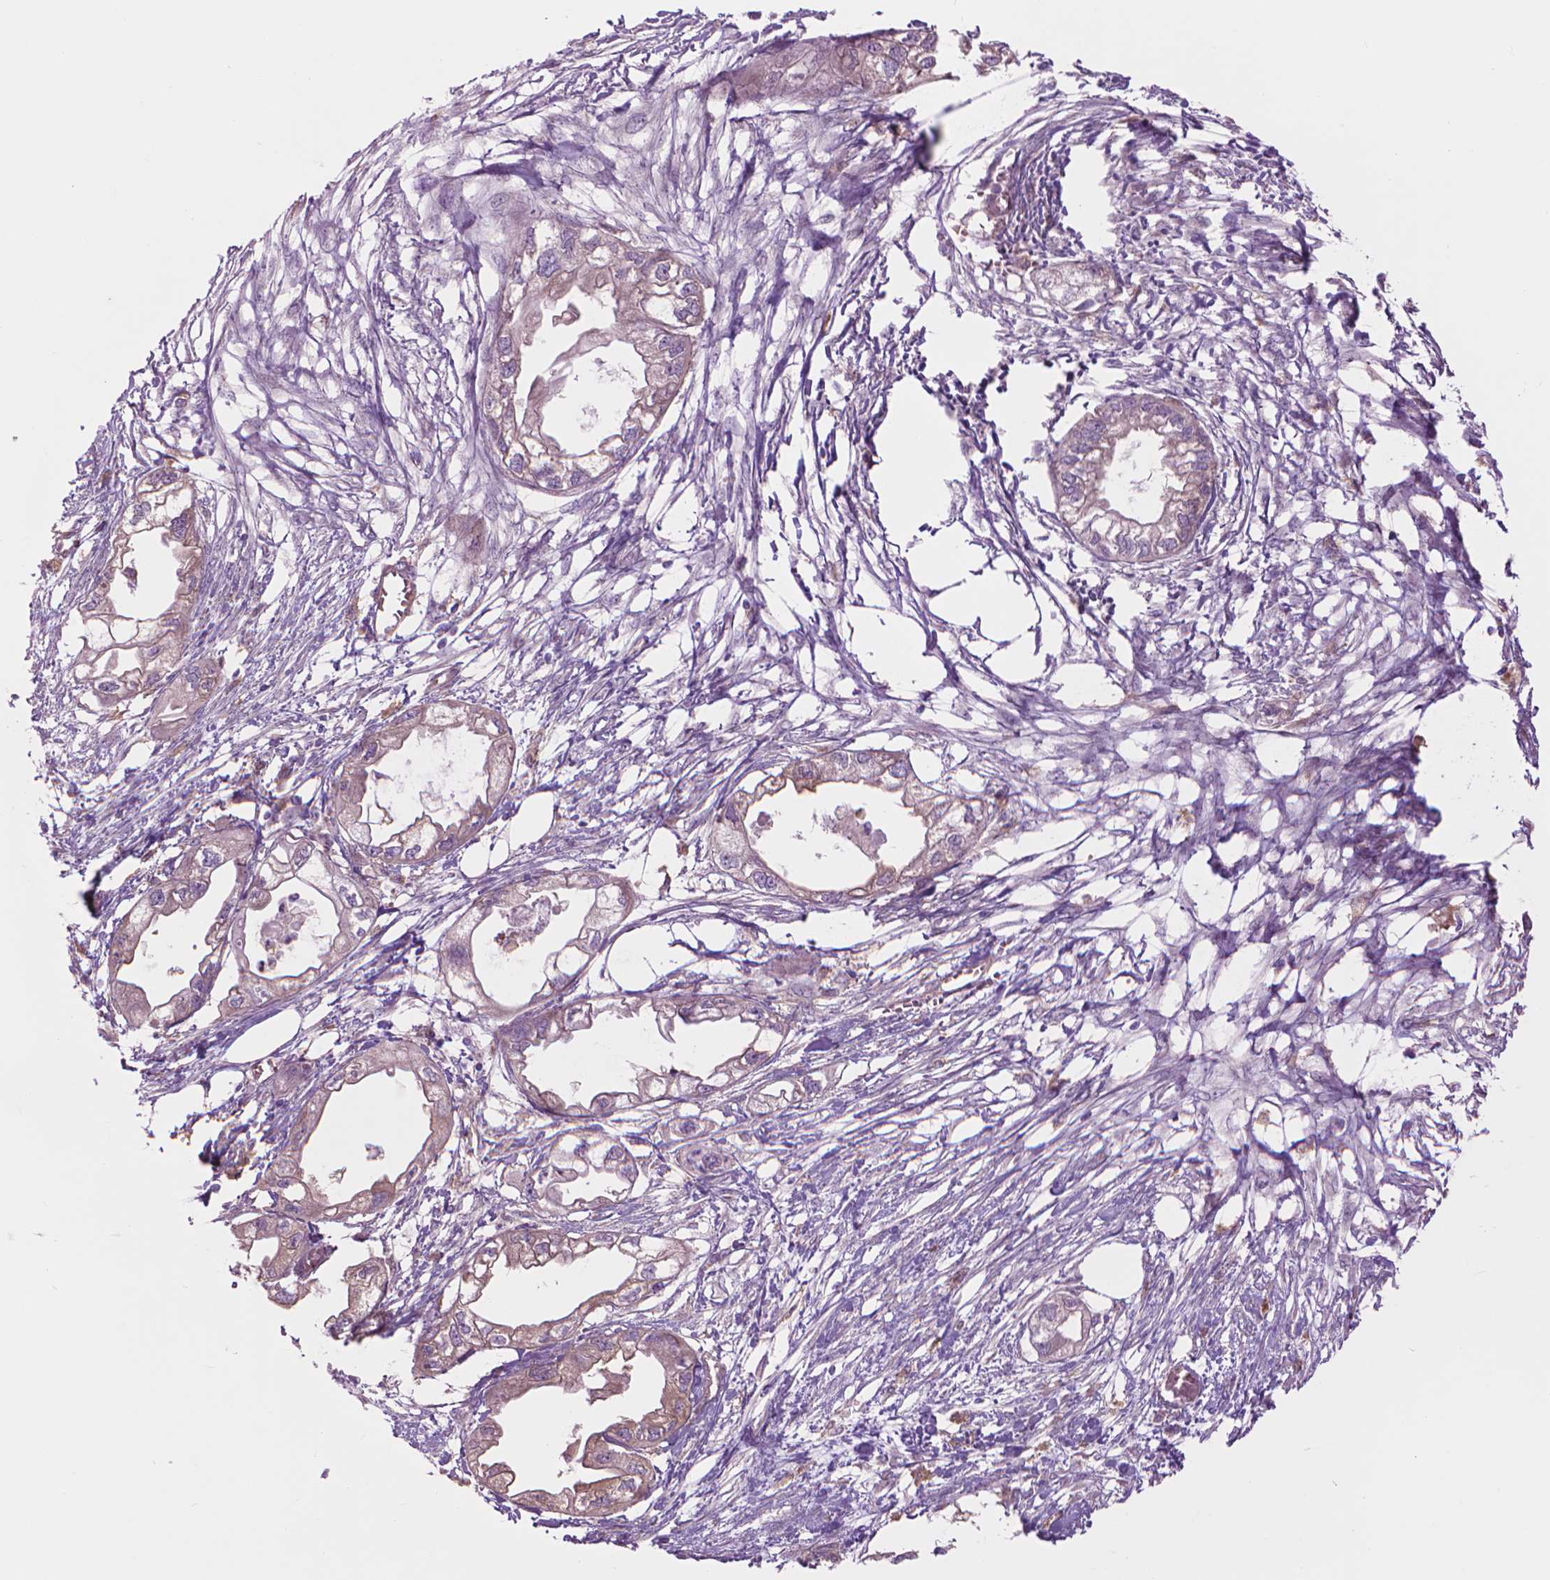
{"staining": {"intensity": "weak", "quantity": "<25%", "location": "cytoplasmic/membranous"}, "tissue": "endometrial cancer", "cell_type": "Tumor cells", "image_type": "cancer", "snomed": [{"axis": "morphology", "description": "Adenocarcinoma, NOS"}, {"axis": "morphology", "description": "Adenocarcinoma, metastatic, NOS"}, {"axis": "topography", "description": "Adipose tissue"}, {"axis": "topography", "description": "Endometrium"}], "caption": "A histopathology image of endometrial adenocarcinoma stained for a protein reveals no brown staining in tumor cells.", "gene": "CORO1B", "patient": {"sex": "female", "age": 67}}